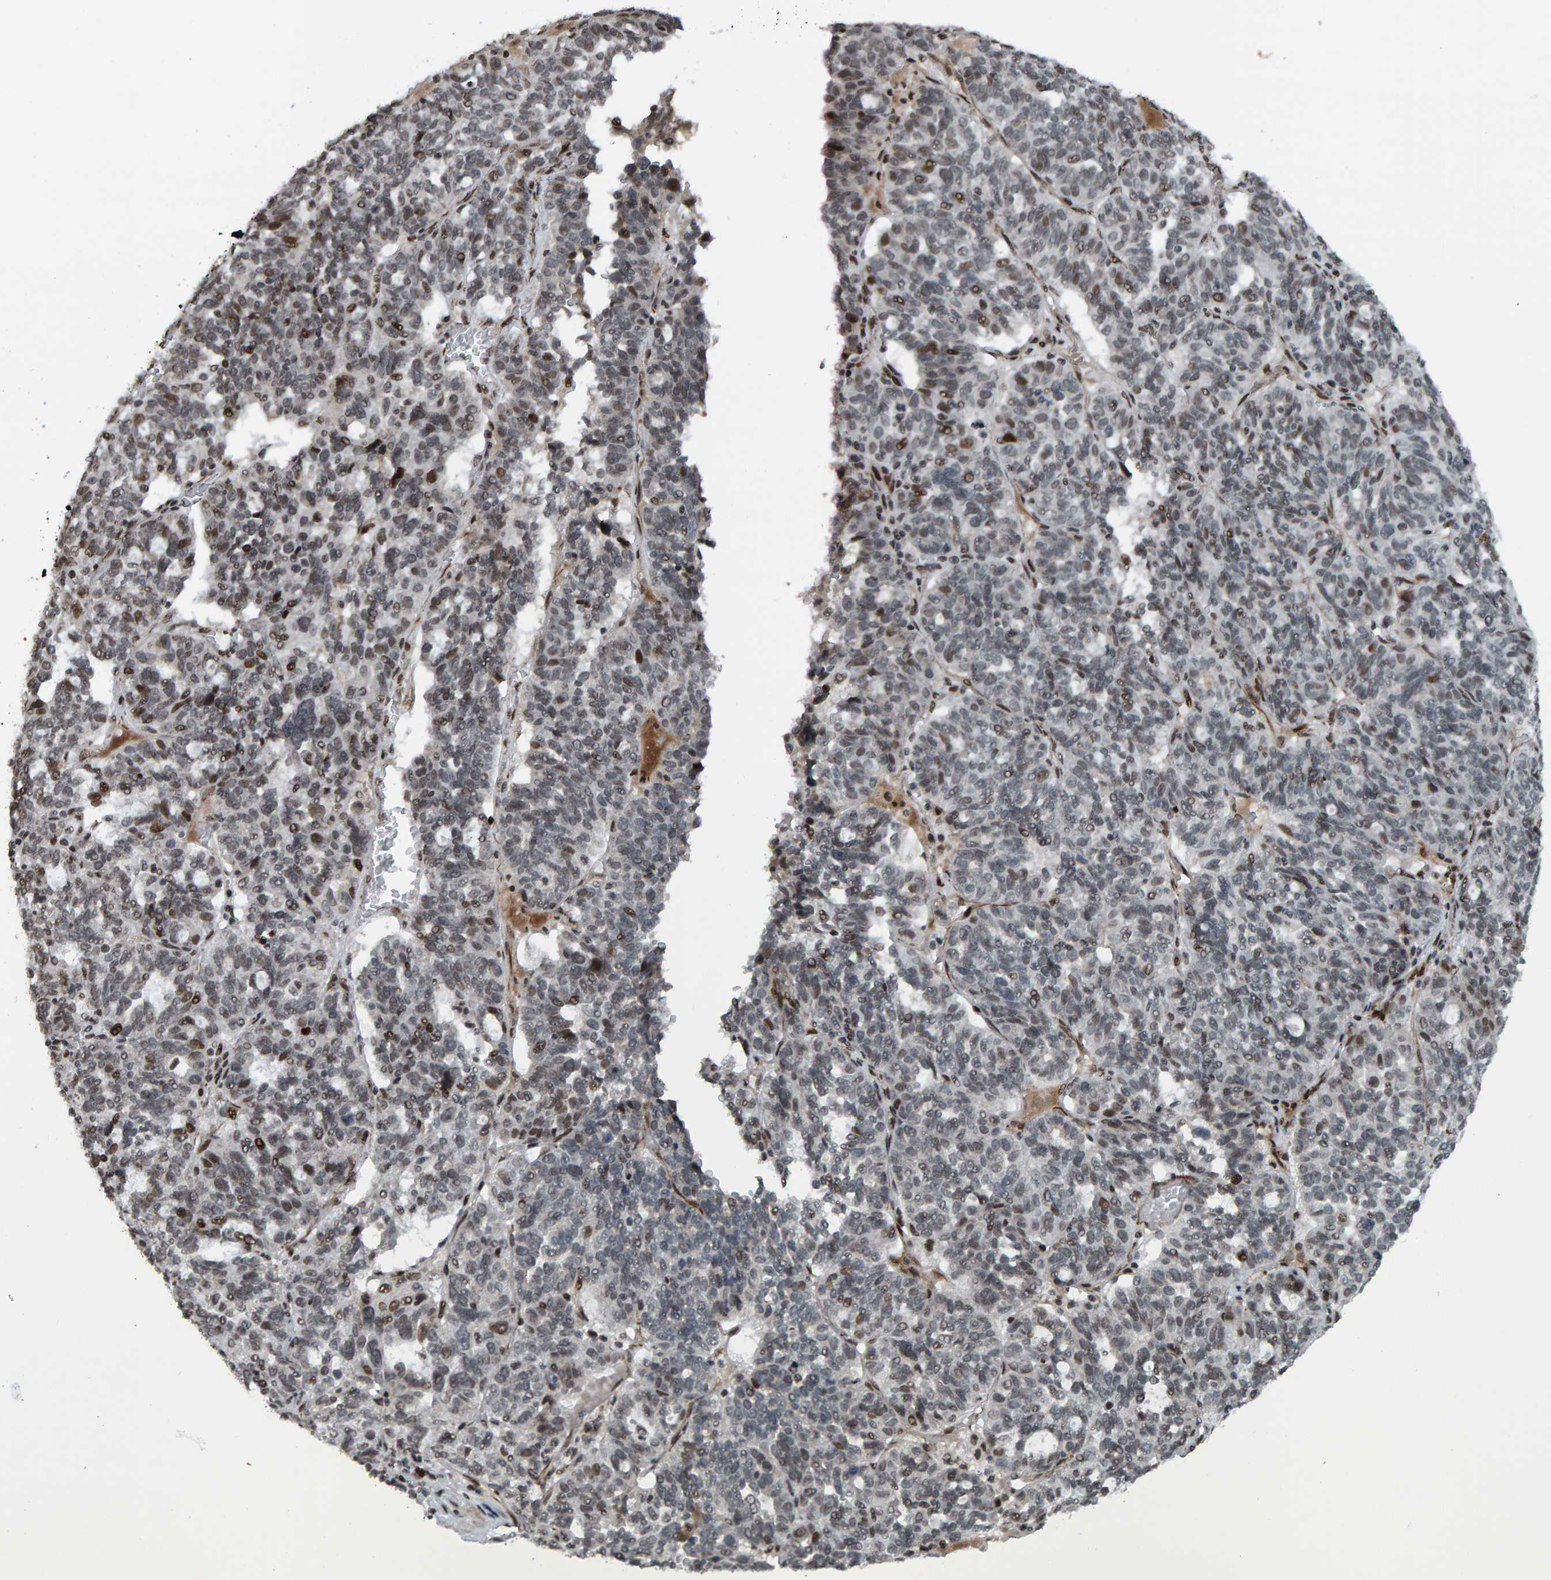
{"staining": {"intensity": "weak", "quantity": ">75%", "location": "nuclear"}, "tissue": "ovarian cancer", "cell_type": "Tumor cells", "image_type": "cancer", "snomed": [{"axis": "morphology", "description": "Cystadenocarcinoma, serous, NOS"}, {"axis": "topography", "description": "Ovary"}], "caption": "DAB (3,3'-diaminobenzidine) immunohistochemical staining of human serous cystadenocarcinoma (ovarian) exhibits weak nuclear protein positivity in about >75% of tumor cells.", "gene": "ZNF366", "patient": {"sex": "female", "age": 59}}